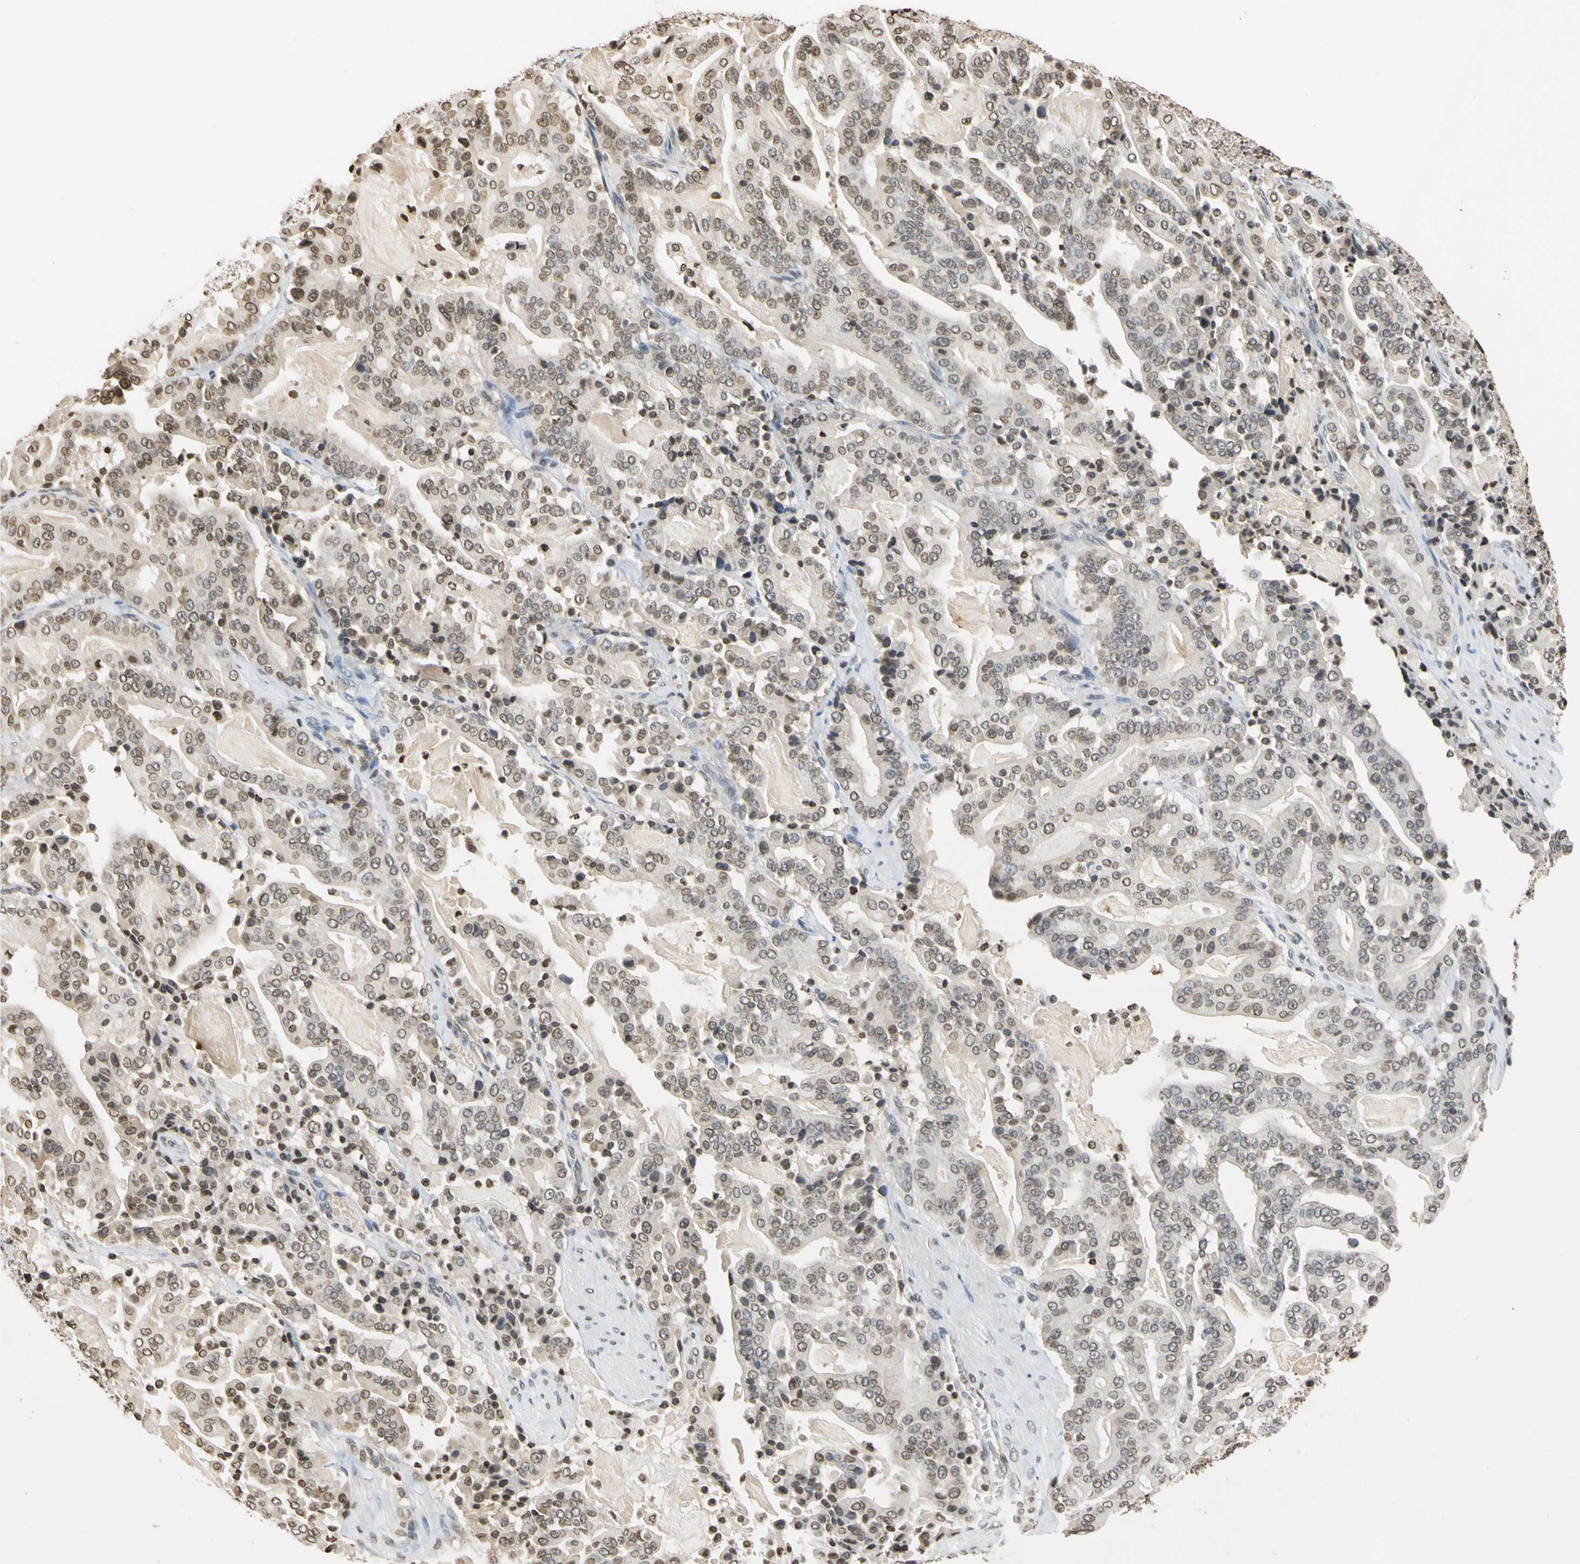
{"staining": {"intensity": "weak", "quantity": ">75%", "location": "cytoplasmic/membranous"}, "tissue": "pancreatic cancer", "cell_type": "Tumor cells", "image_type": "cancer", "snomed": [{"axis": "morphology", "description": "Adenocarcinoma, NOS"}, {"axis": "topography", "description": "Pancreas"}], "caption": "Pancreatic cancer stained with a protein marker reveals weak staining in tumor cells.", "gene": "GPX4", "patient": {"sex": "male", "age": 63}}